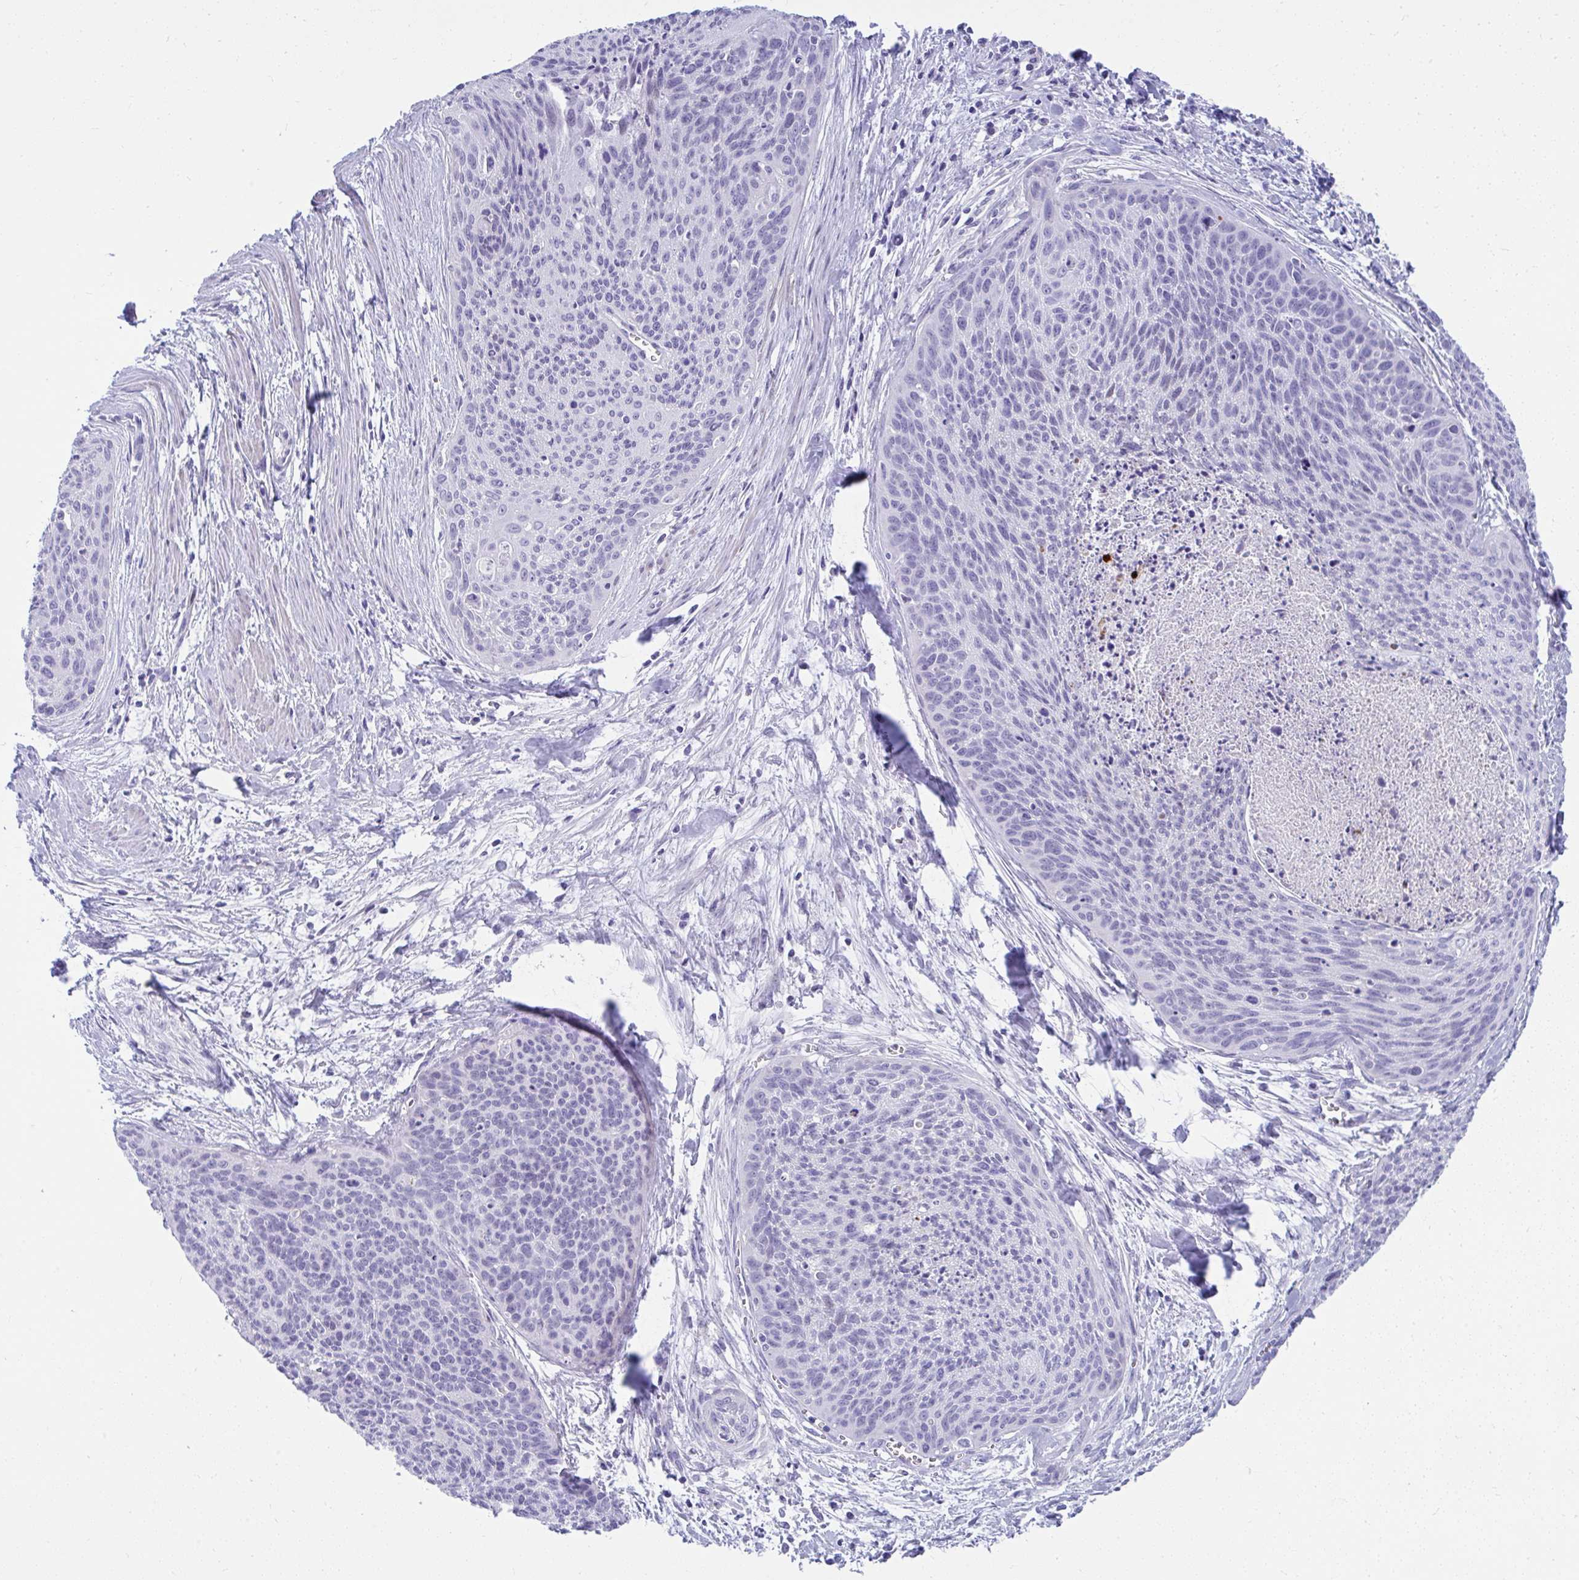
{"staining": {"intensity": "negative", "quantity": "none", "location": "none"}, "tissue": "cervical cancer", "cell_type": "Tumor cells", "image_type": "cancer", "snomed": [{"axis": "morphology", "description": "Squamous cell carcinoma, NOS"}, {"axis": "topography", "description": "Cervix"}], "caption": "This is an immunohistochemistry (IHC) image of human cervical squamous cell carcinoma. There is no staining in tumor cells.", "gene": "ISL1", "patient": {"sex": "female", "age": 55}}